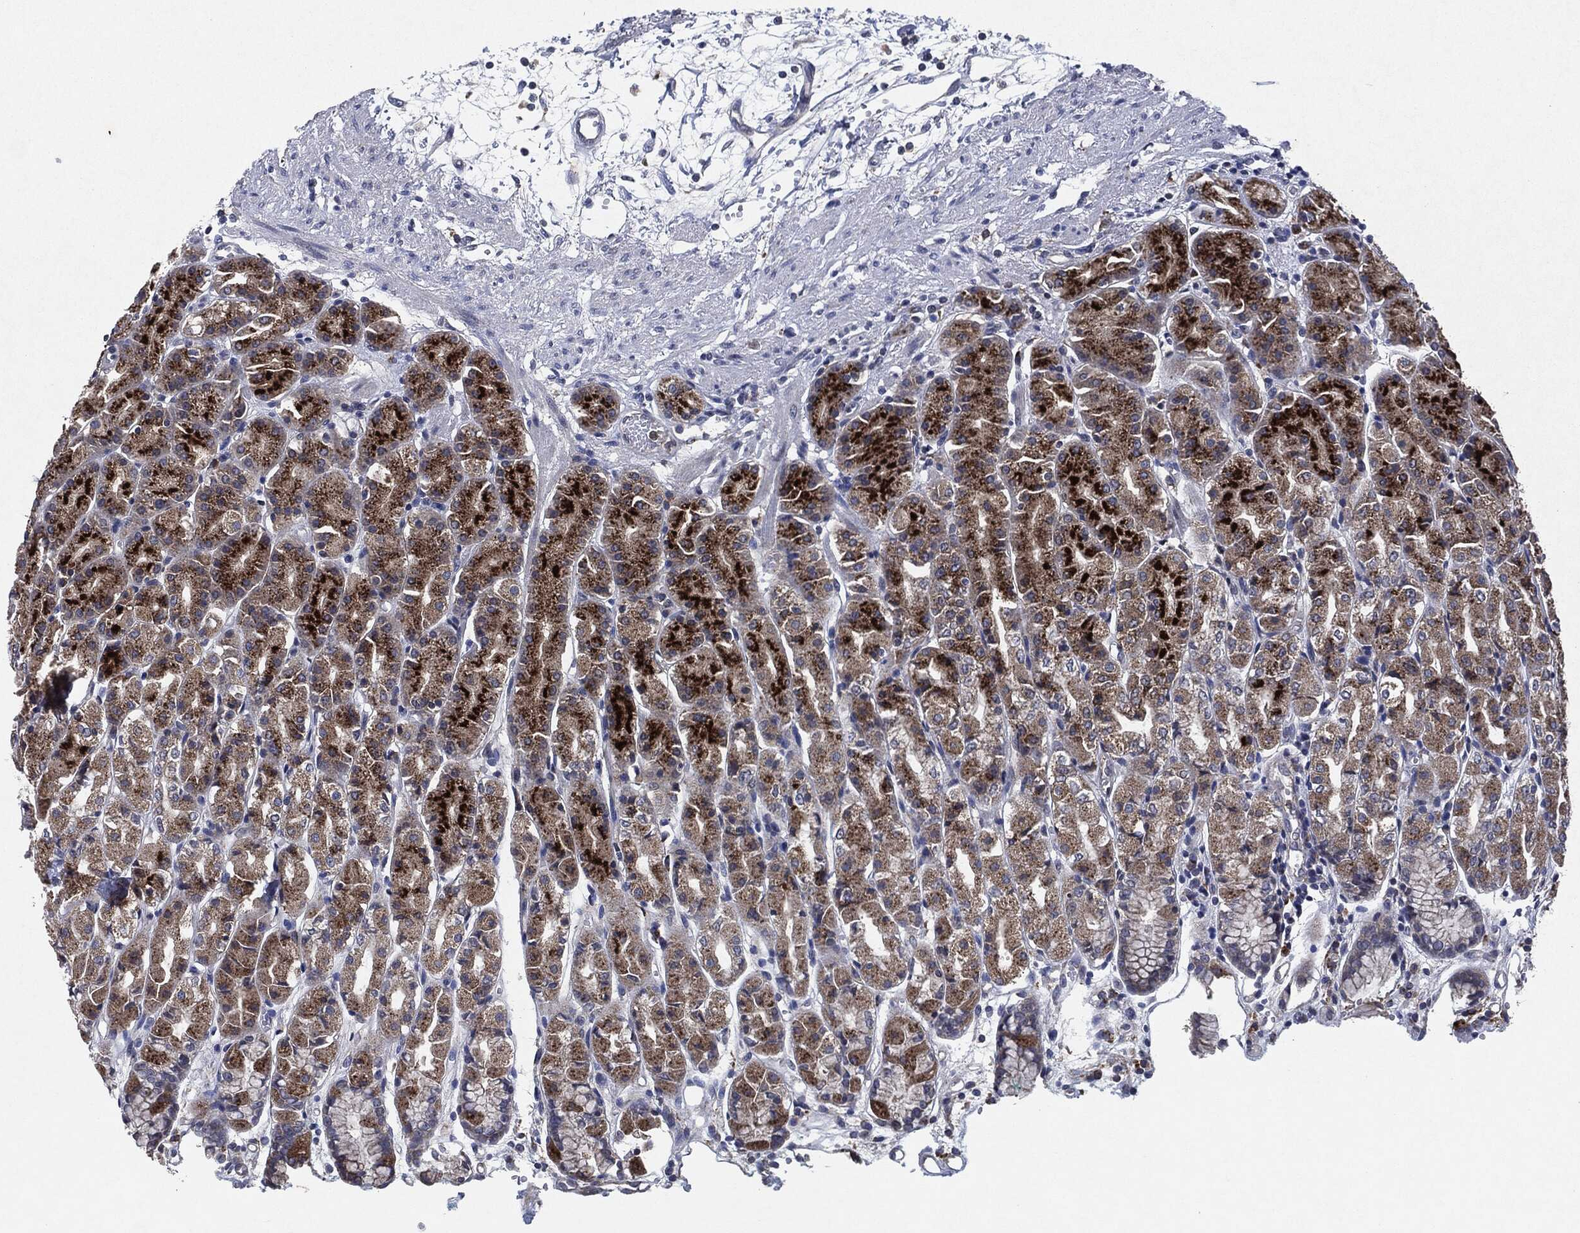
{"staining": {"intensity": "strong", "quantity": "<25%", "location": "nuclear"}, "tissue": "stomach", "cell_type": "Glandular cells", "image_type": "normal", "snomed": [{"axis": "morphology", "description": "Normal tissue, NOS"}, {"axis": "morphology", "description": "Adenocarcinoma, NOS"}, {"axis": "topography", "description": "Stomach"}], "caption": "Protein staining by immunohistochemistry (IHC) reveals strong nuclear positivity in approximately <25% of glandular cells in normal stomach.", "gene": "SLC31A2", "patient": {"sex": "female", "age": 81}}